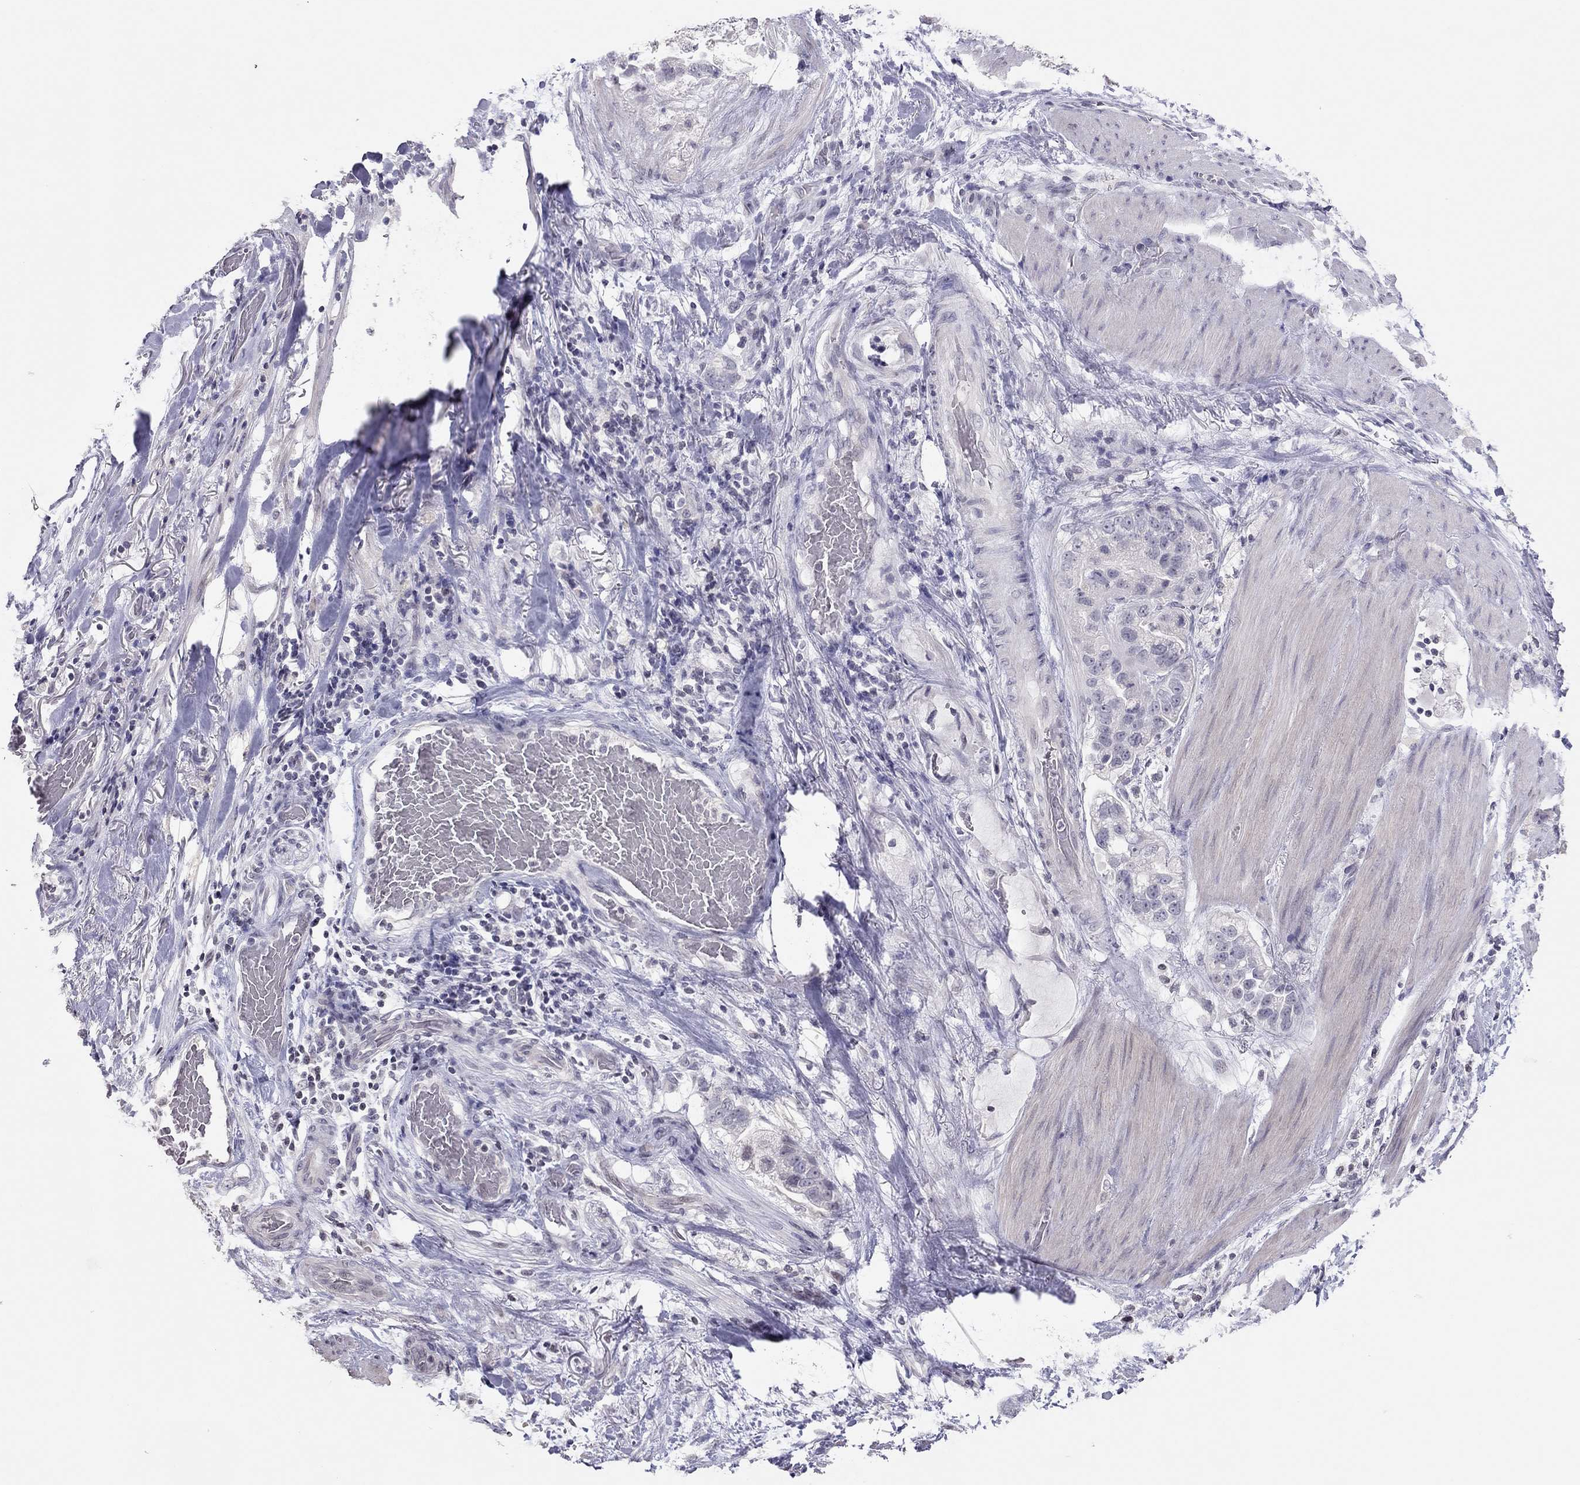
{"staining": {"intensity": "negative", "quantity": "none", "location": "none"}, "tissue": "stomach cancer", "cell_type": "Tumor cells", "image_type": "cancer", "snomed": [{"axis": "morphology", "description": "Adenocarcinoma, NOS"}, {"axis": "topography", "description": "Stomach"}], "caption": "The IHC image has no significant staining in tumor cells of adenocarcinoma (stomach) tissue. The staining is performed using DAB brown chromogen with nuclei counter-stained in using hematoxylin.", "gene": "TSHB", "patient": {"sex": "male", "age": 59}}